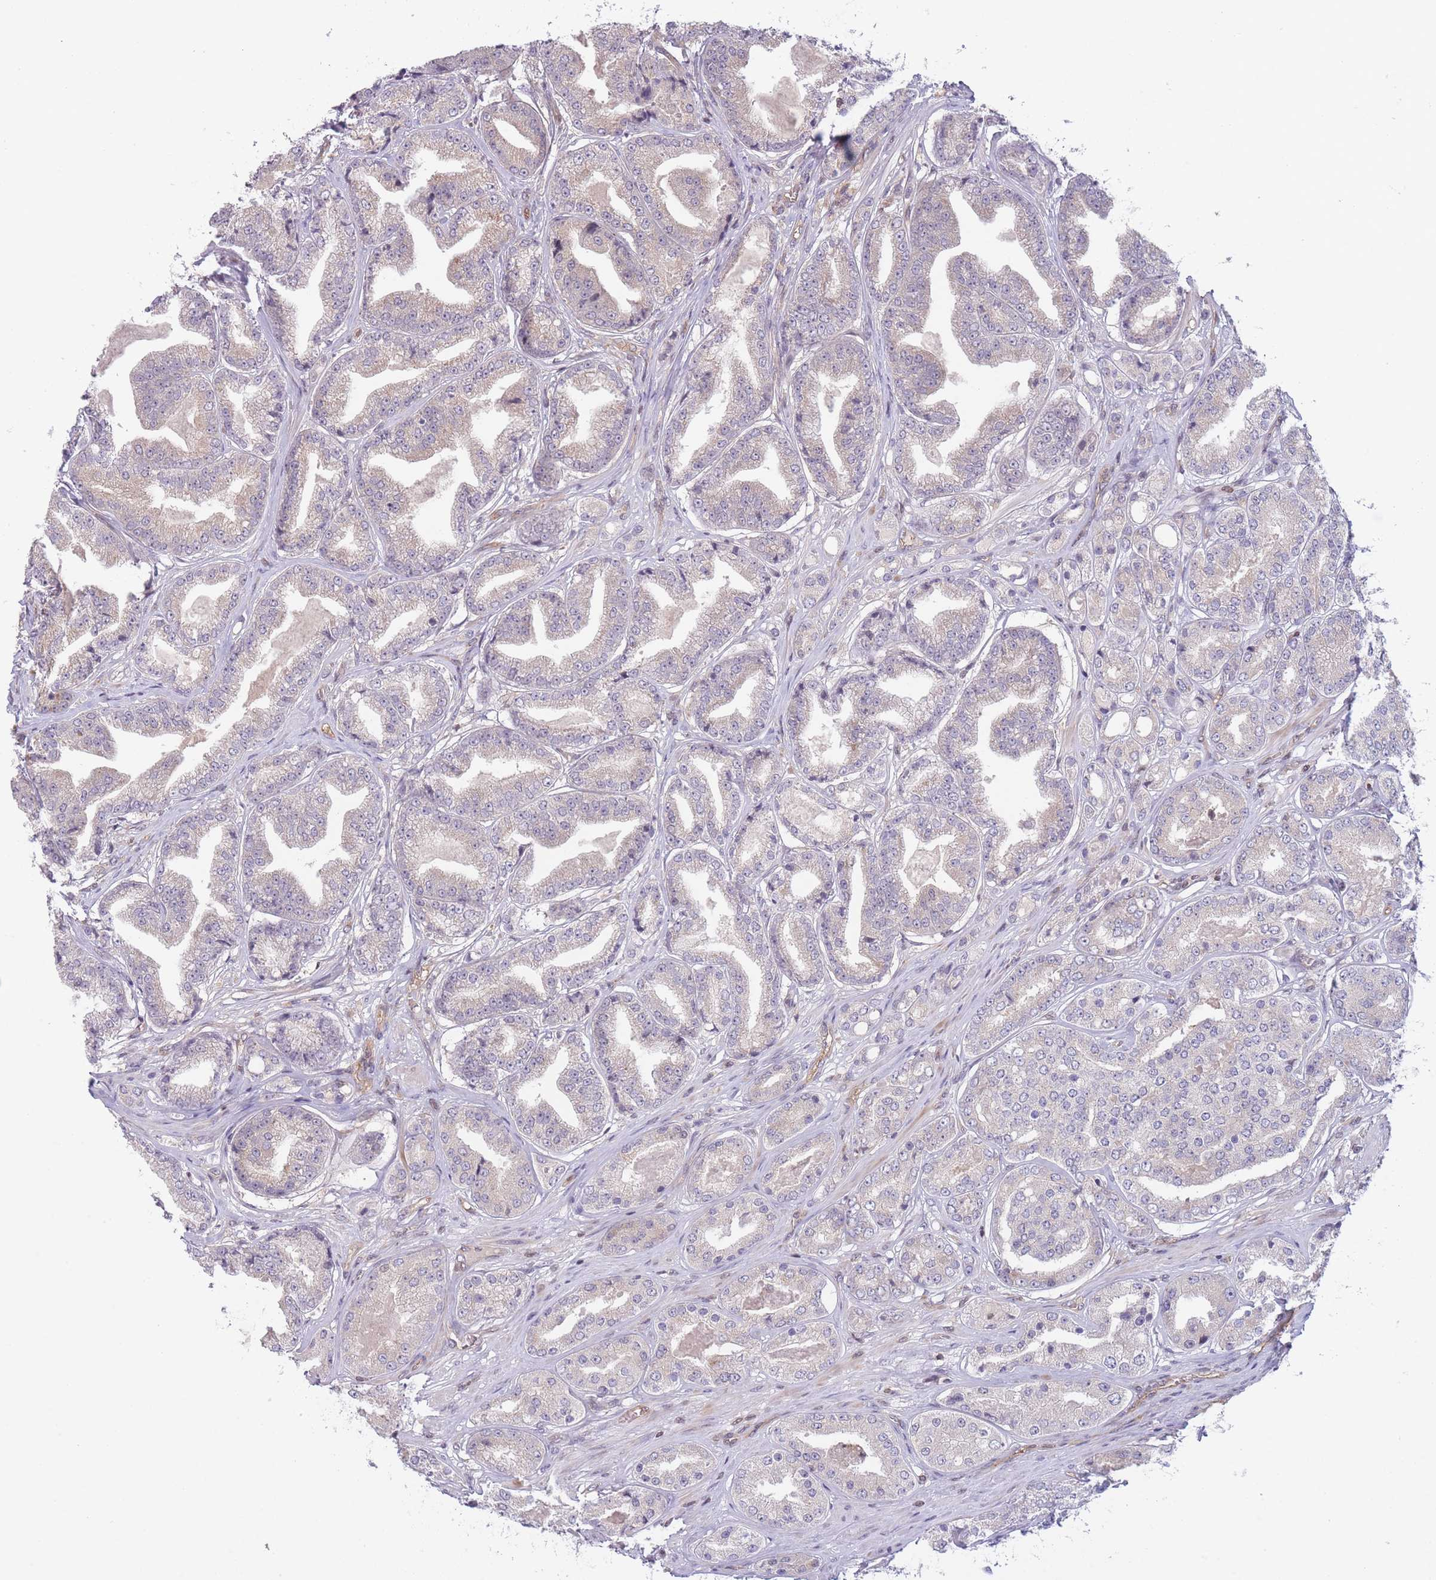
{"staining": {"intensity": "negative", "quantity": "none", "location": "none"}, "tissue": "prostate cancer", "cell_type": "Tumor cells", "image_type": "cancer", "snomed": [{"axis": "morphology", "description": "Adenocarcinoma, High grade"}, {"axis": "topography", "description": "Prostate"}], "caption": "DAB (3,3'-diaminobenzidine) immunohistochemical staining of adenocarcinoma (high-grade) (prostate) shows no significant expression in tumor cells.", "gene": "SLC35F5", "patient": {"sex": "male", "age": 63}}